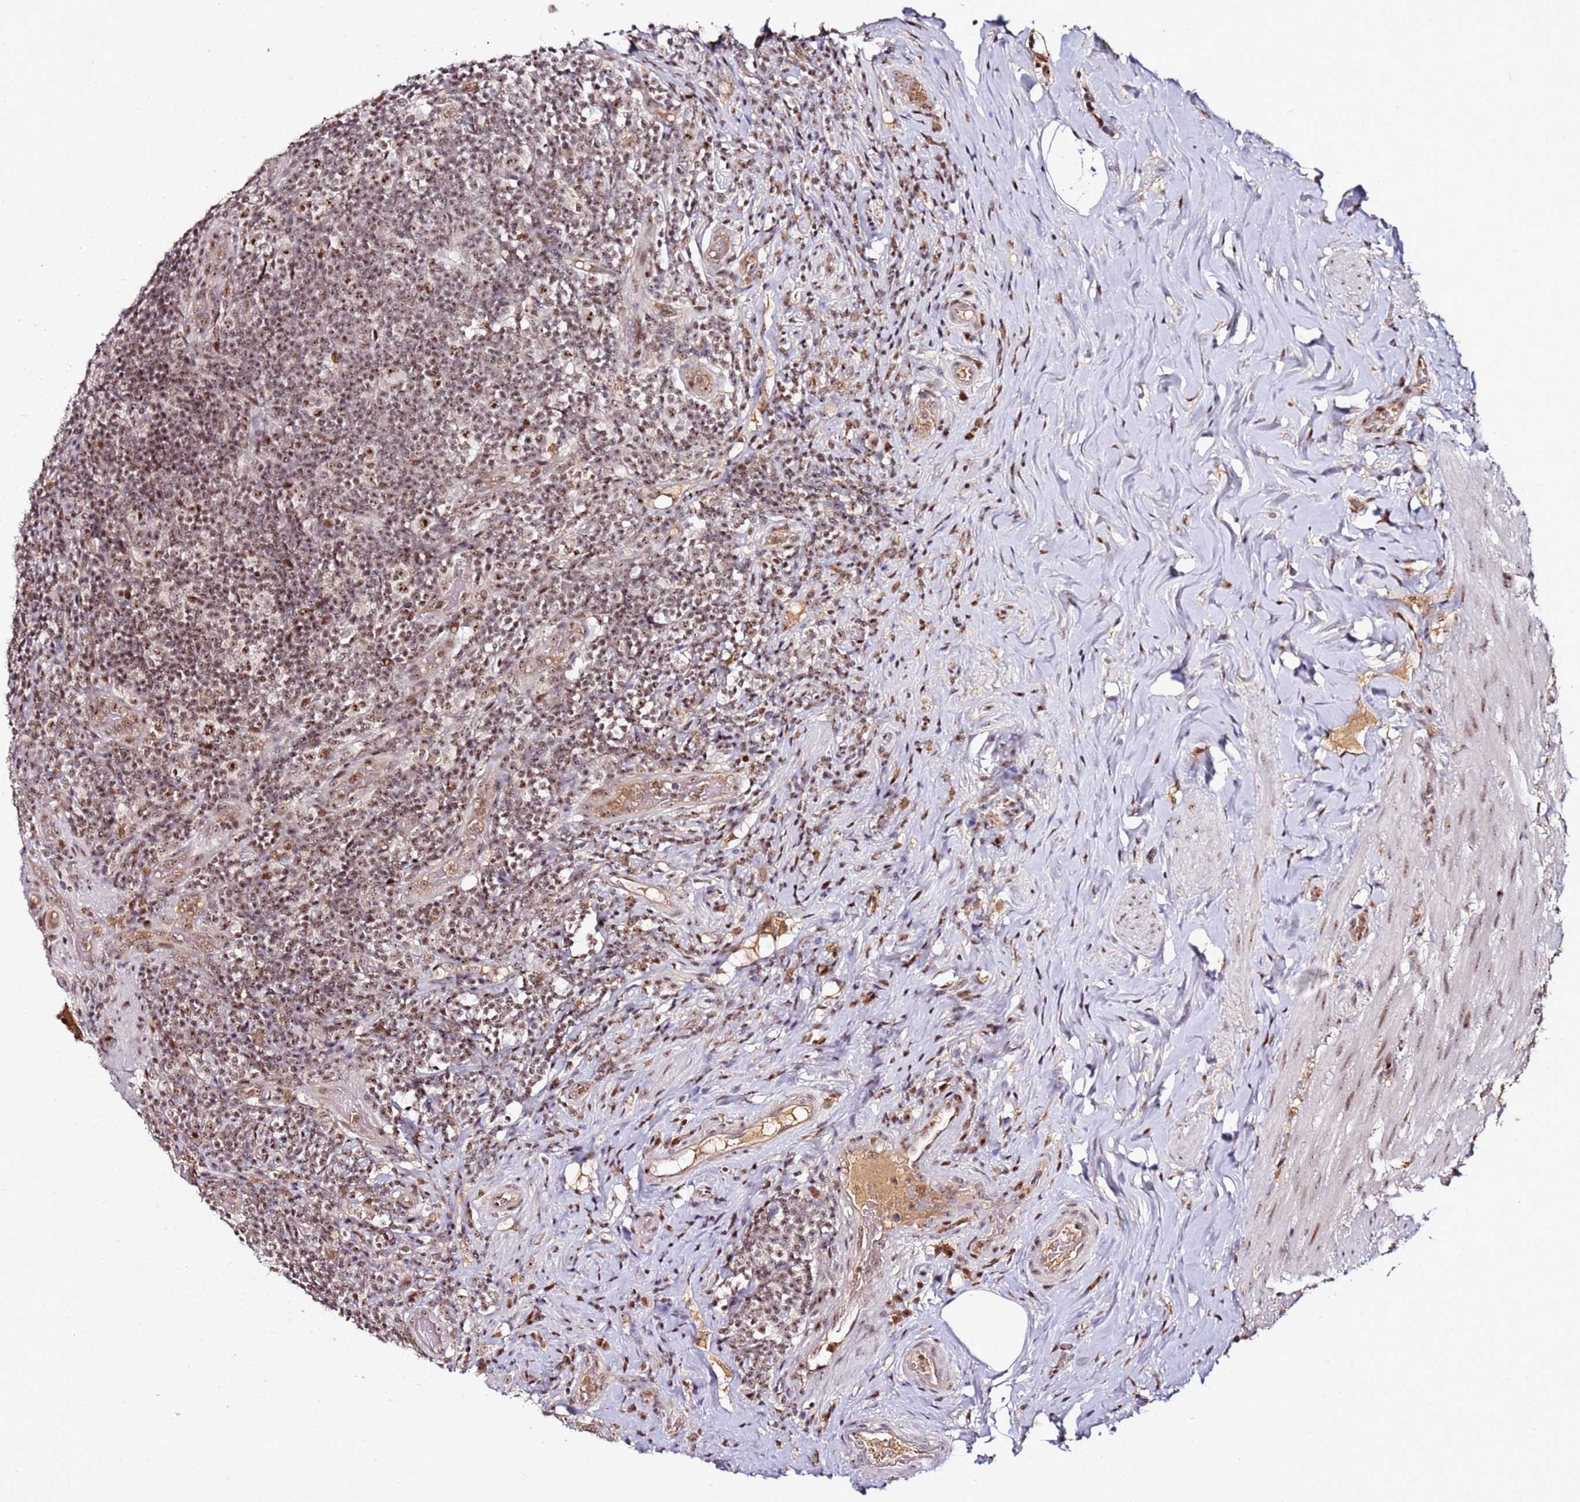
{"staining": {"intensity": "moderate", "quantity": ">75%", "location": "nuclear"}, "tissue": "appendix", "cell_type": "Glandular cells", "image_type": "normal", "snomed": [{"axis": "morphology", "description": "Normal tissue, NOS"}, {"axis": "topography", "description": "Appendix"}], "caption": "A brown stain highlights moderate nuclear positivity of a protein in glandular cells of unremarkable human appendix.", "gene": "FCF1", "patient": {"sex": "female", "age": 43}}